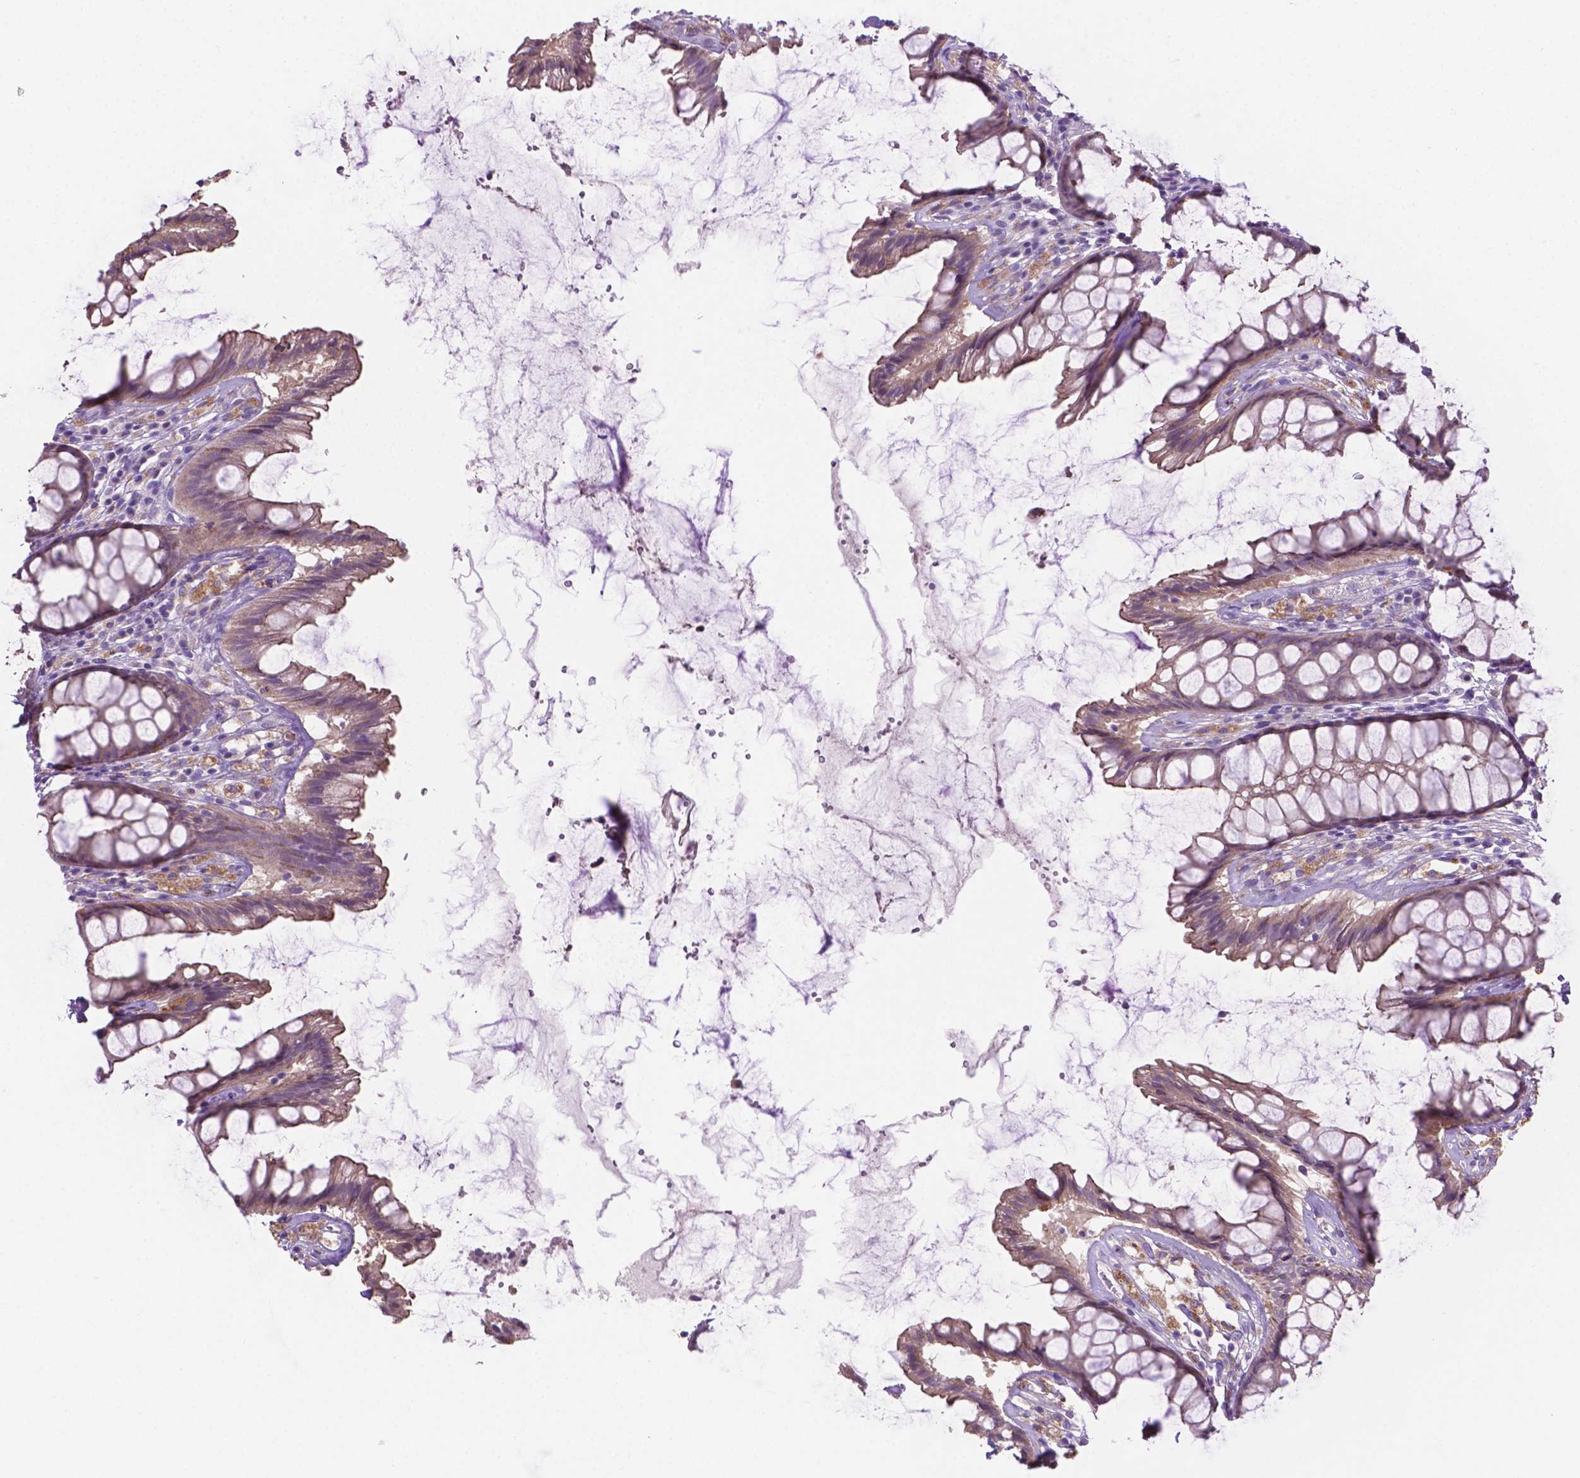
{"staining": {"intensity": "weak", "quantity": "25%-75%", "location": "cytoplasmic/membranous"}, "tissue": "rectum", "cell_type": "Glandular cells", "image_type": "normal", "snomed": [{"axis": "morphology", "description": "Normal tissue, NOS"}, {"axis": "topography", "description": "Rectum"}], "caption": "Immunohistochemical staining of normal rectum shows low levels of weak cytoplasmic/membranous staining in about 25%-75% of glandular cells. (DAB (3,3'-diaminobenzidine) IHC, brown staining for protein, blue staining for nuclei).", "gene": "CDH7", "patient": {"sex": "male", "age": 72}}